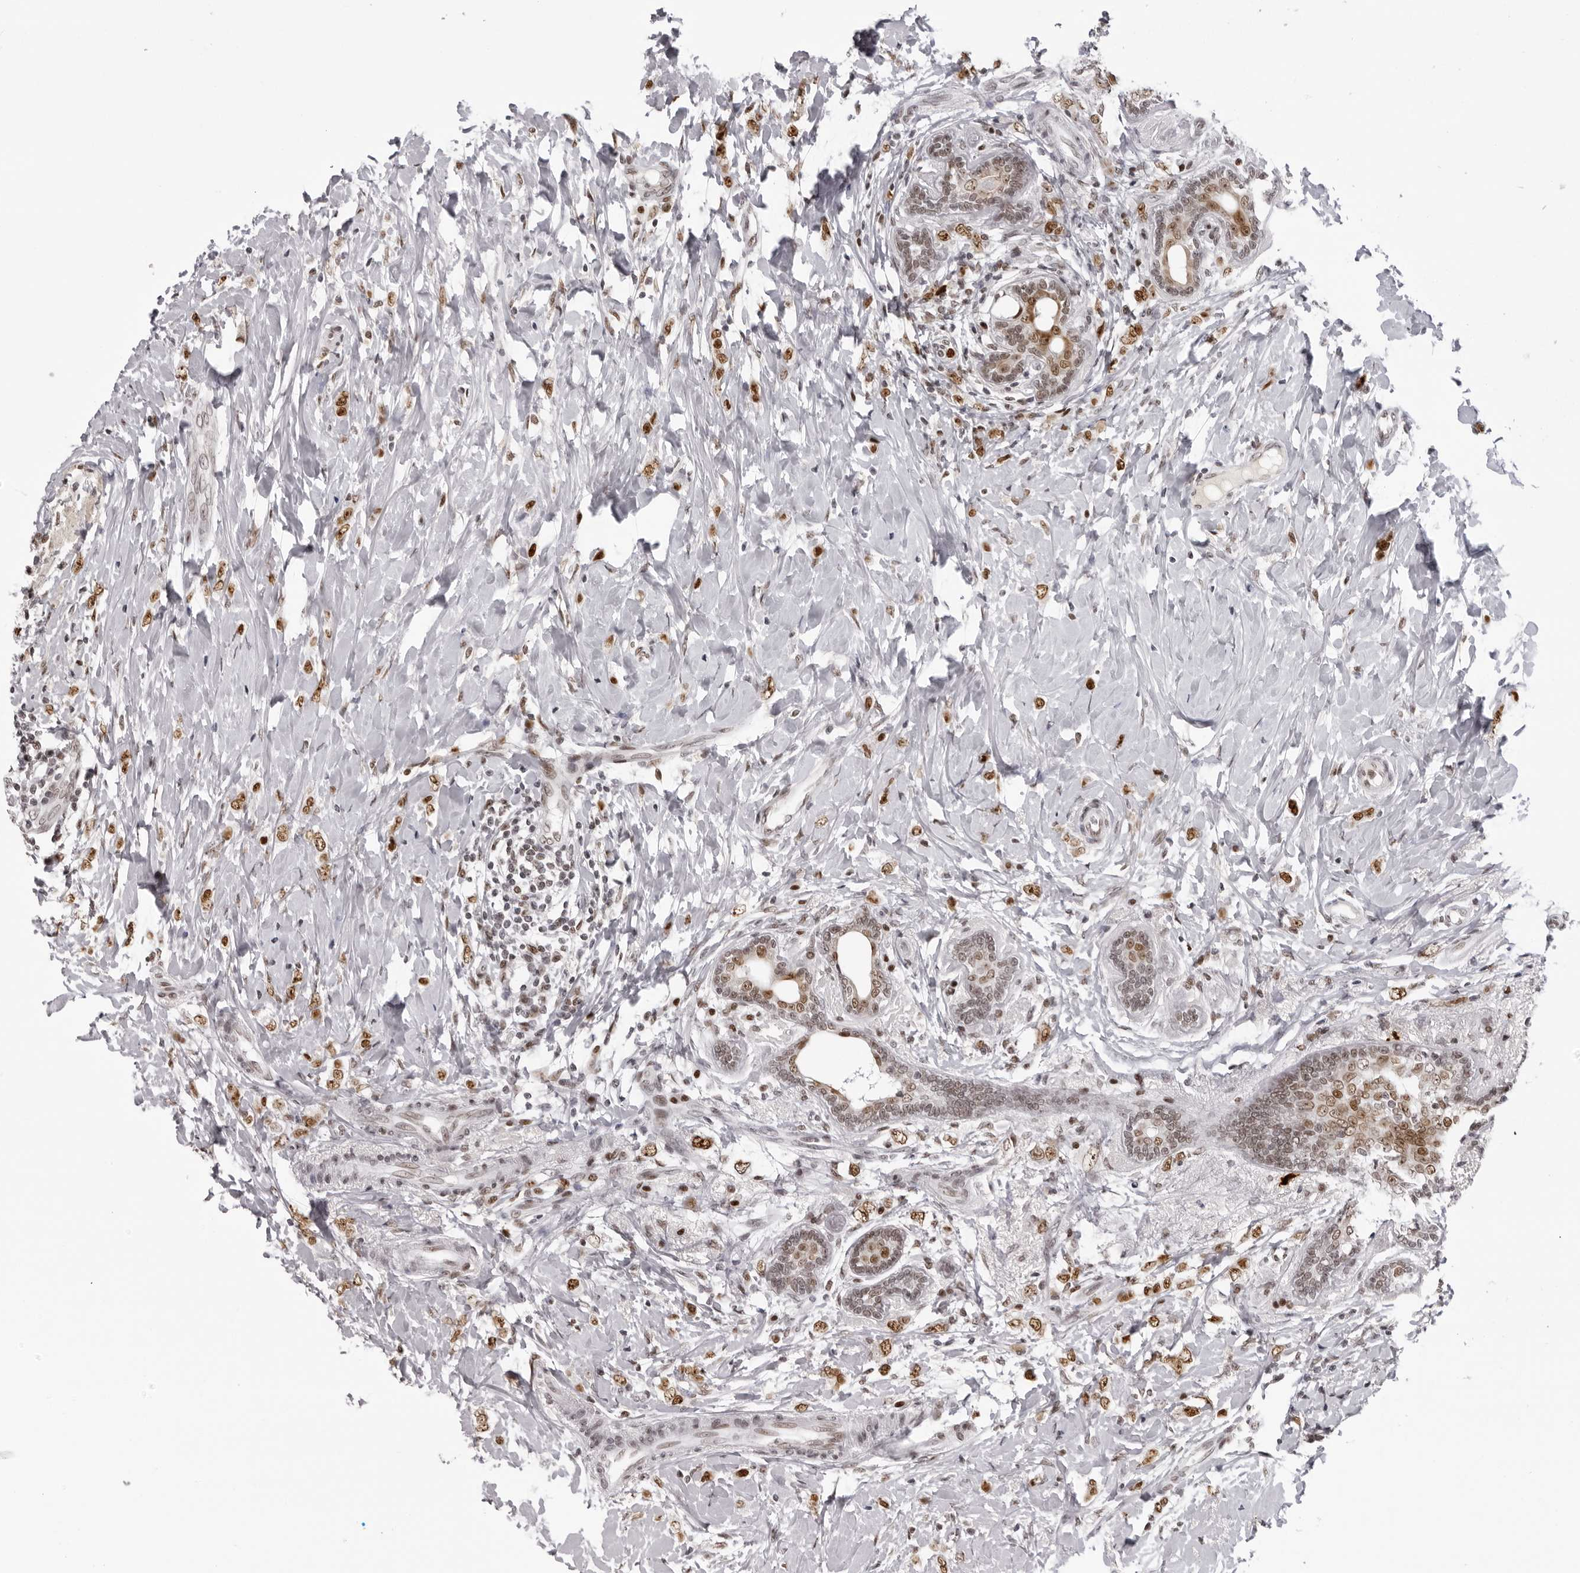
{"staining": {"intensity": "moderate", "quantity": ">75%", "location": "nuclear"}, "tissue": "breast cancer", "cell_type": "Tumor cells", "image_type": "cancer", "snomed": [{"axis": "morphology", "description": "Normal tissue, NOS"}, {"axis": "morphology", "description": "Lobular carcinoma"}, {"axis": "topography", "description": "Breast"}], "caption": "Breast lobular carcinoma stained with immunohistochemistry displays moderate nuclear expression in approximately >75% of tumor cells.", "gene": "HEXIM2", "patient": {"sex": "female", "age": 47}}